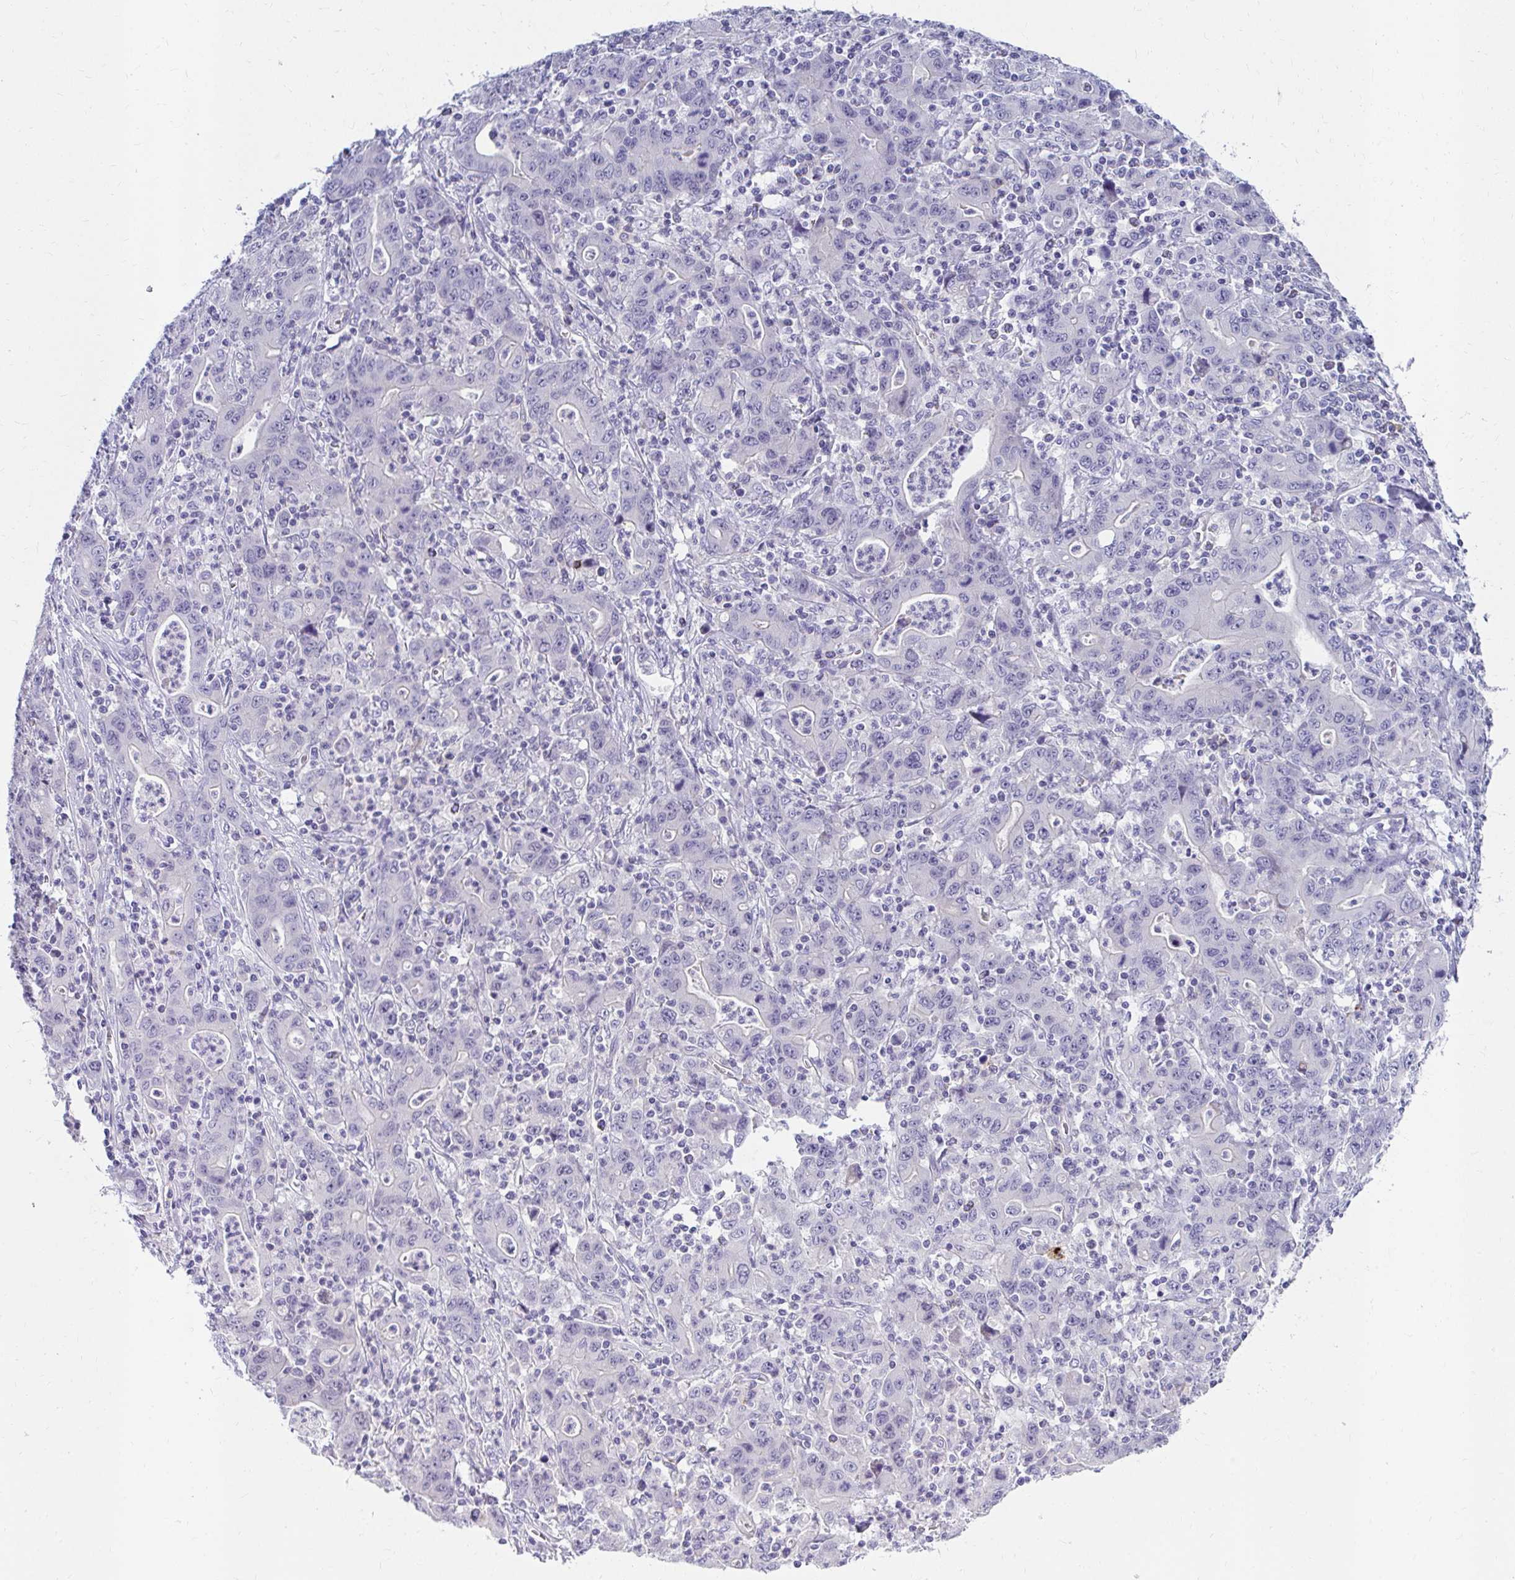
{"staining": {"intensity": "negative", "quantity": "none", "location": "none"}, "tissue": "stomach cancer", "cell_type": "Tumor cells", "image_type": "cancer", "snomed": [{"axis": "morphology", "description": "Adenocarcinoma, NOS"}, {"axis": "topography", "description": "Stomach, upper"}], "caption": "Immunohistochemistry (IHC) of human adenocarcinoma (stomach) displays no staining in tumor cells.", "gene": "C19orf81", "patient": {"sex": "male", "age": 69}}